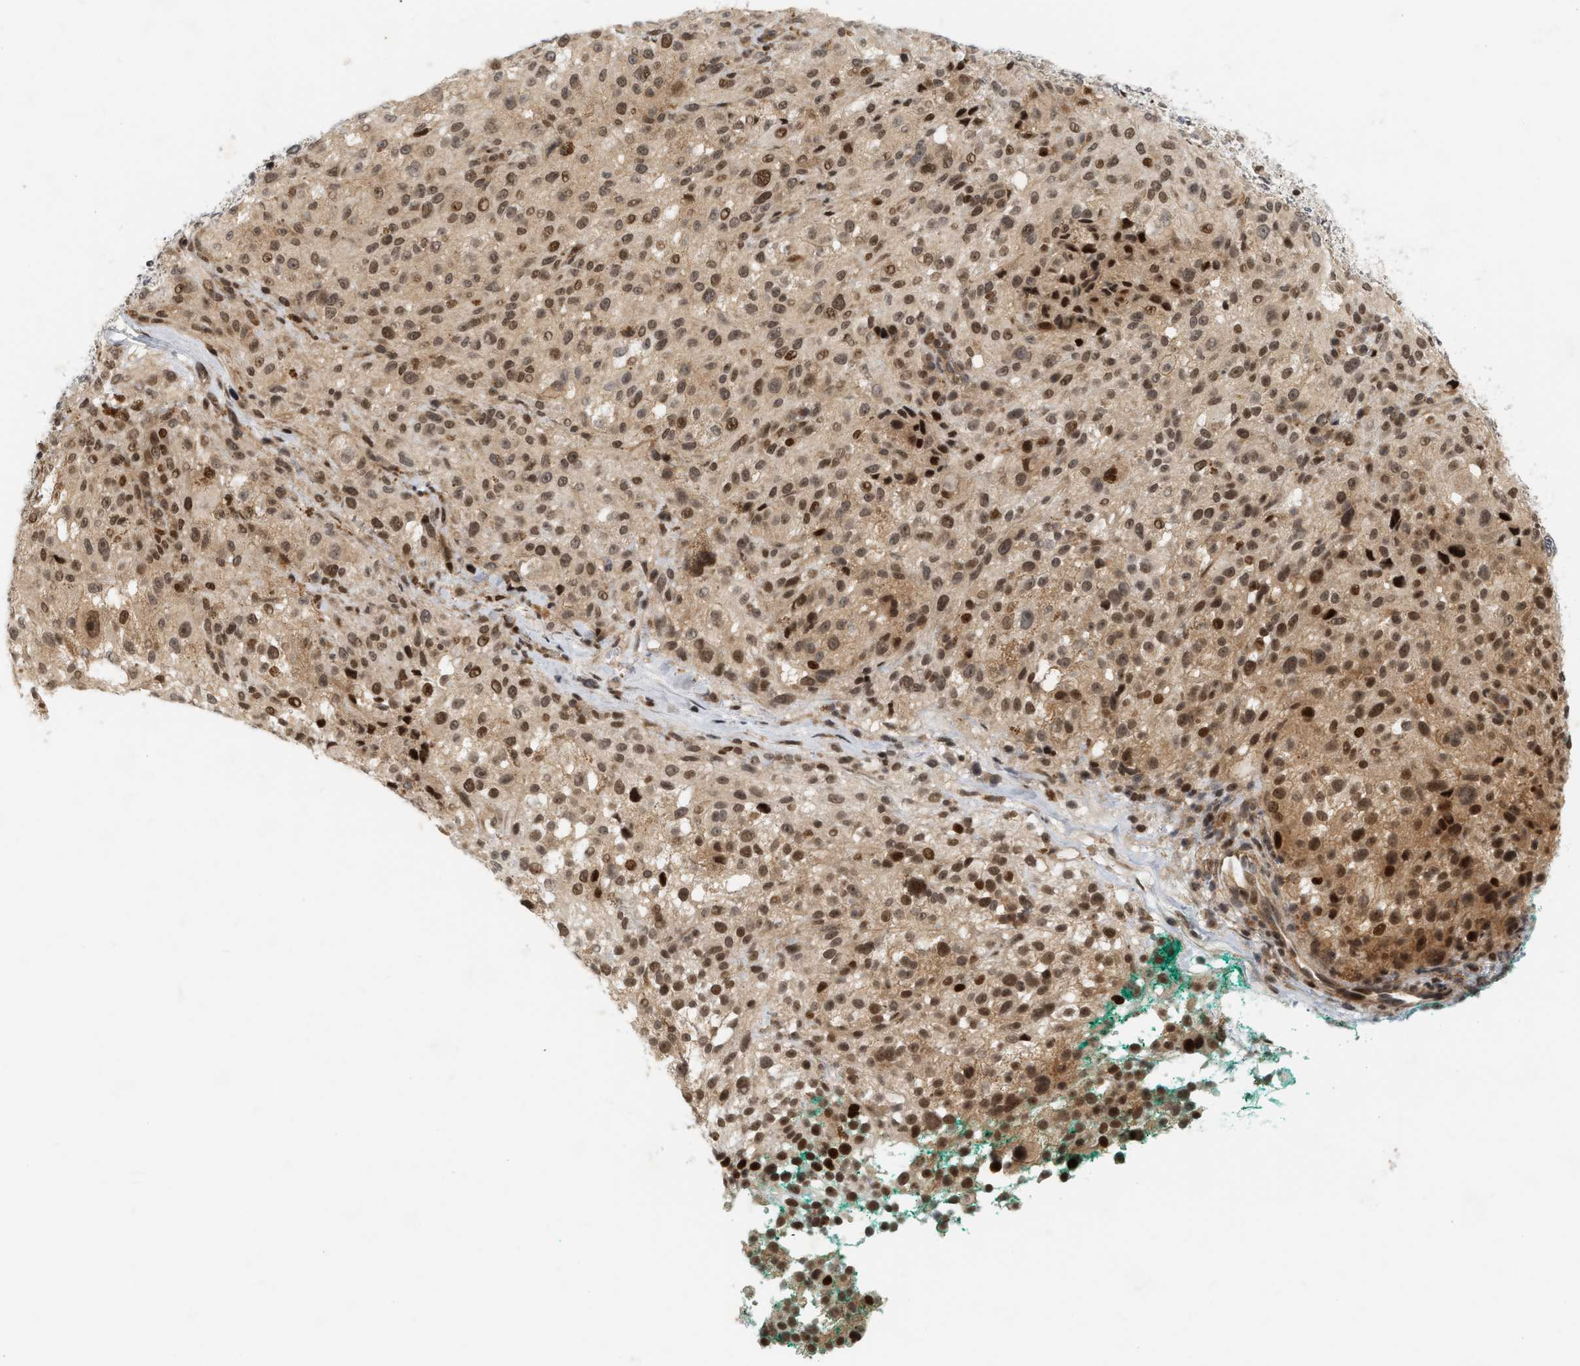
{"staining": {"intensity": "moderate", "quantity": ">75%", "location": "cytoplasmic/membranous,nuclear"}, "tissue": "melanoma", "cell_type": "Tumor cells", "image_type": "cancer", "snomed": [{"axis": "morphology", "description": "Necrosis, NOS"}, {"axis": "morphology", "description": "Malignant melanoma, NOS"}, {"axis": "topography", "description": "Skin"}], "caption": "Brown immunohistochemical staining in human malignant melanoma displays moderate cytoplasmic/membranous and nuclear expression in approximately >75% of tumor cells. The protein is shown in brown color, while the nuclei are stained blue.", "gene": "NFE2L2", "patient": {"sex": "female", "age": 87}}